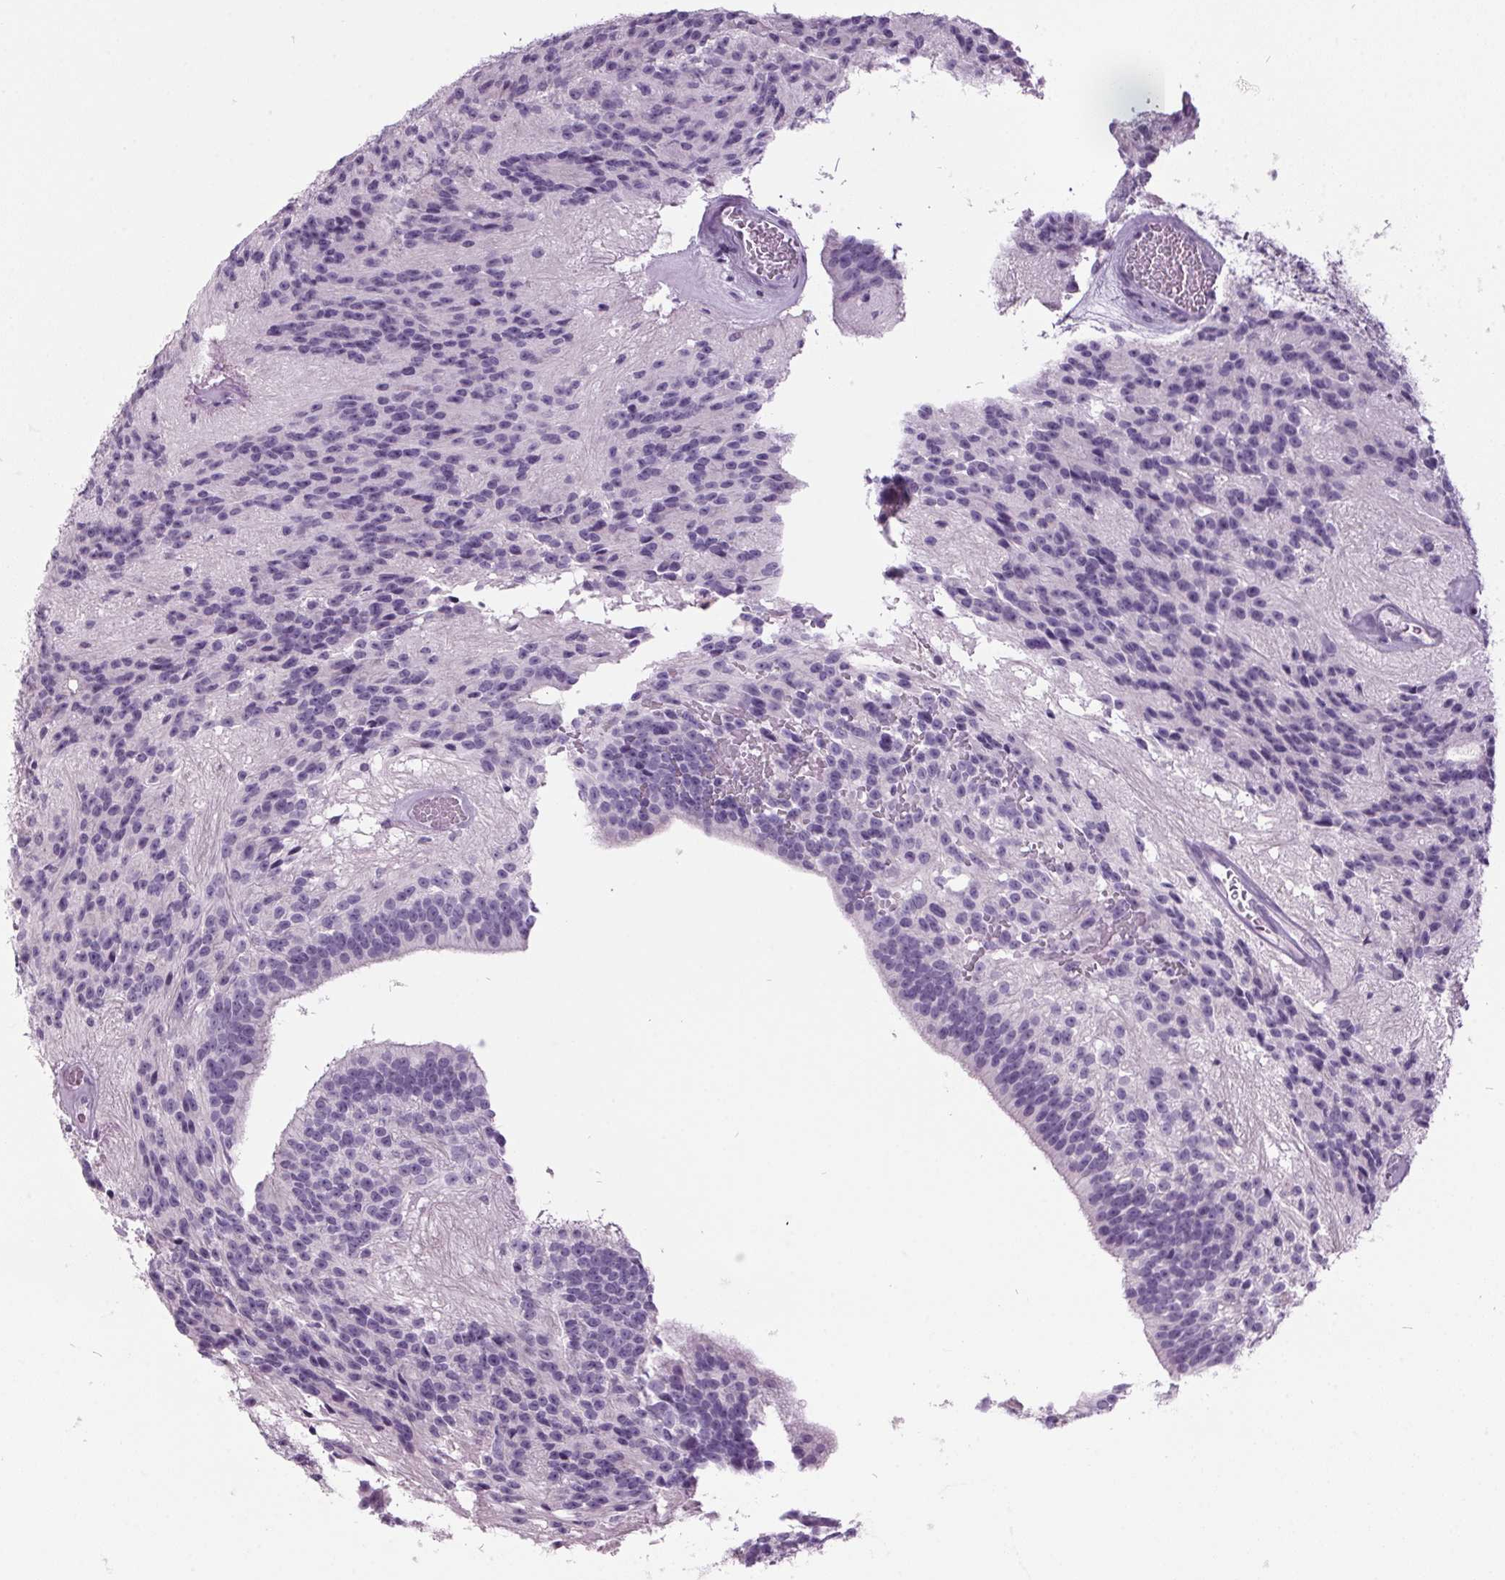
{"staining": {"intensity": "negative", "quantity": "none", "location": "none"}, "tissue": "glioma", "cell_type": "Tumor cells", "image_type": "cancer", "snomed": [{"axis": "morphology", "description": "Glioma, malignant, Low grade"}, {"axis": "topography", "description": "Brain"}], "caption": "A micrograph of low-grade glioma (malignant) stained for a protein exhibits no brown staining in tumor cells. Brightfield microscopy of immunohistochemistry stained with DAB (brown) and hematoxylin (blue), captured at high magnification.", "gene": "ODAD2", "patient": {"sex": "male", "age": 31}}